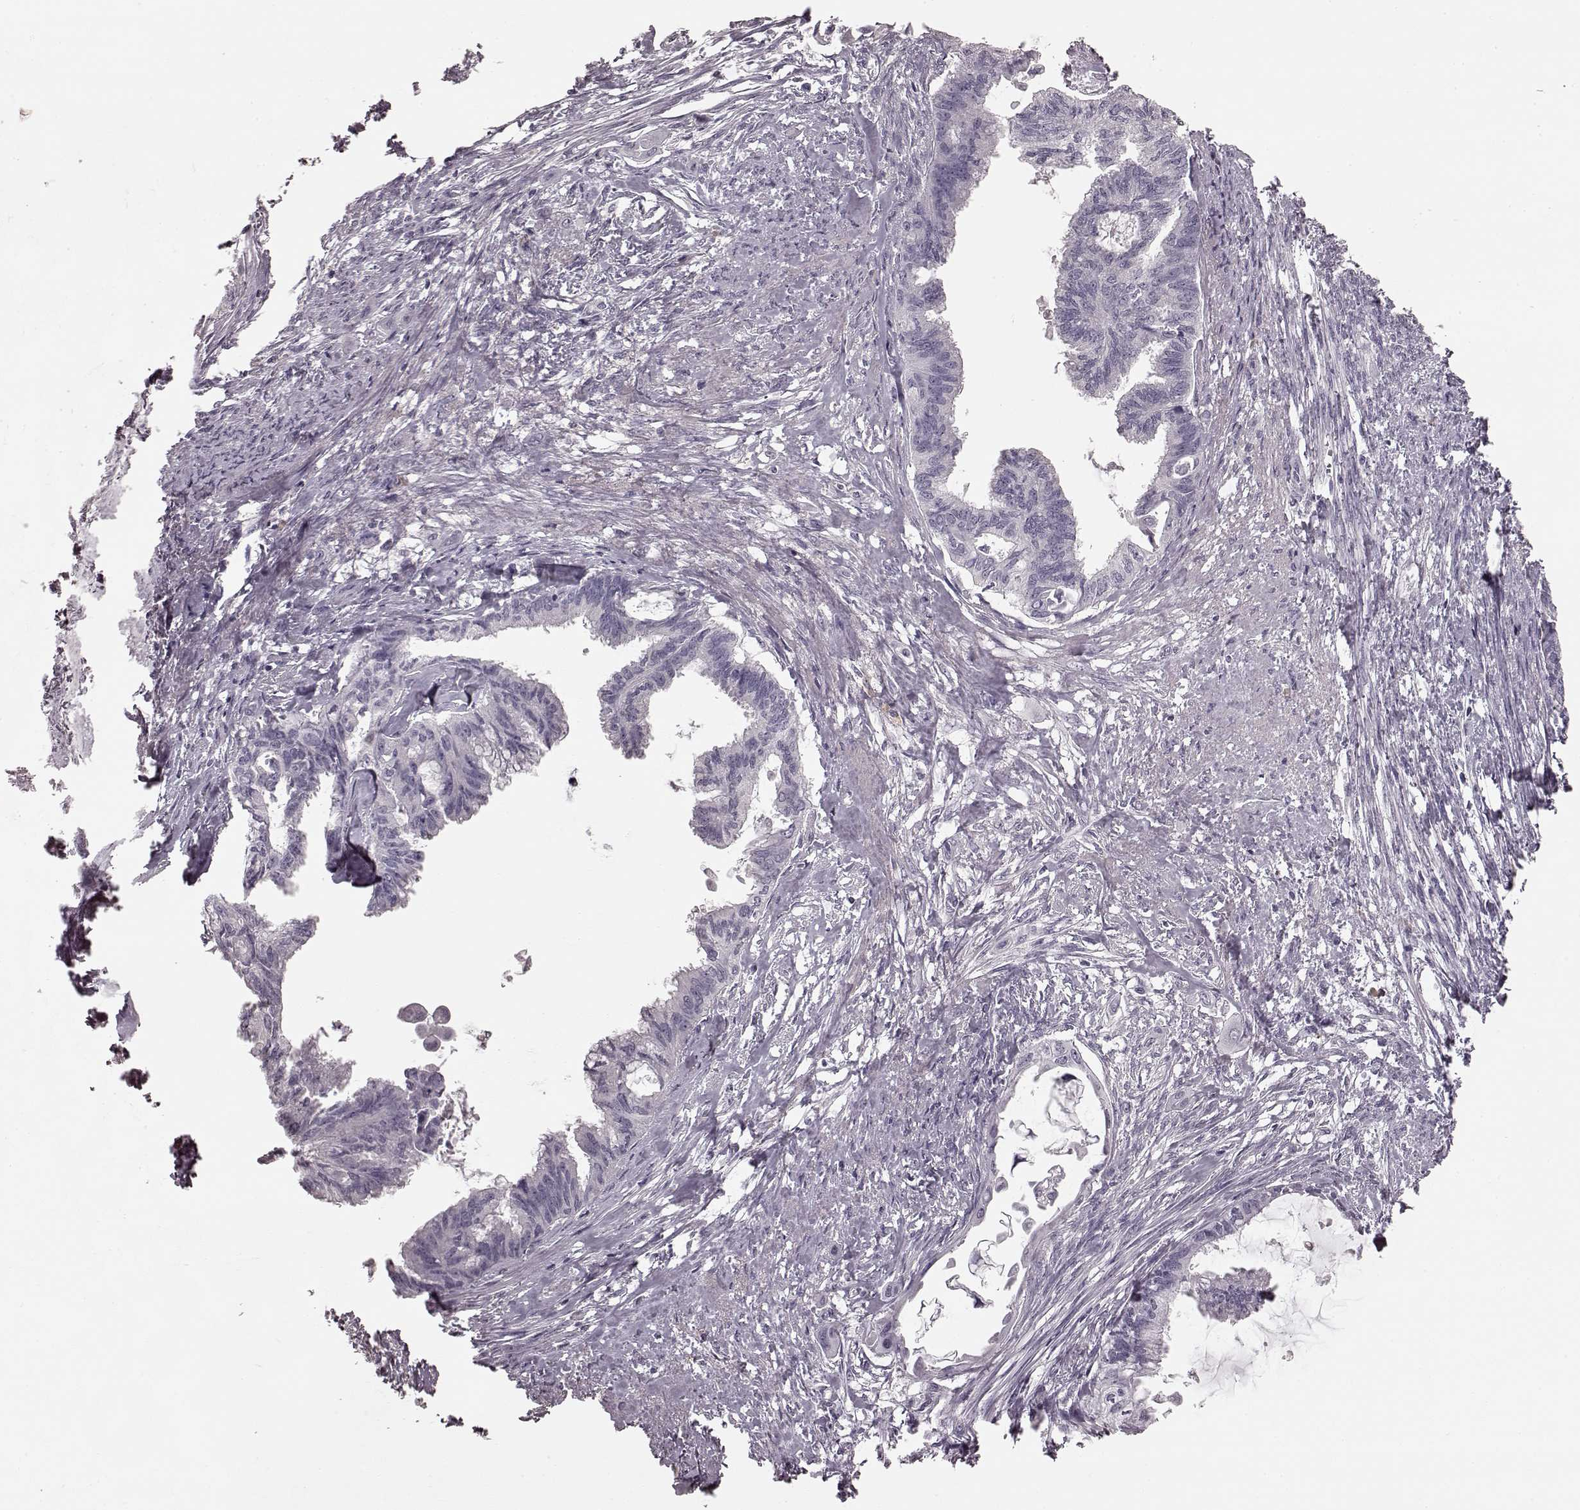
{"staining": {"intensity": "negative", "quantity": "none", "location": "none"}, "tissue": "endometrial cancer", "cell_type": "Tumor cells", "image_type": "cancer", "snomed": [{"axis": "morphology", "description": "Adenocarcinoma, NOS"}, {"axis": "topography", "description": "Endometrium"}], "caption": "Tumor cells are negative for brown protein staining in endometrial cancer (adenocarcinoma). (DAB IHC visualized using brightfield microscopy, high magnification).", "gene": "CD28", "patient": {"sex": "female", "age": 86}}